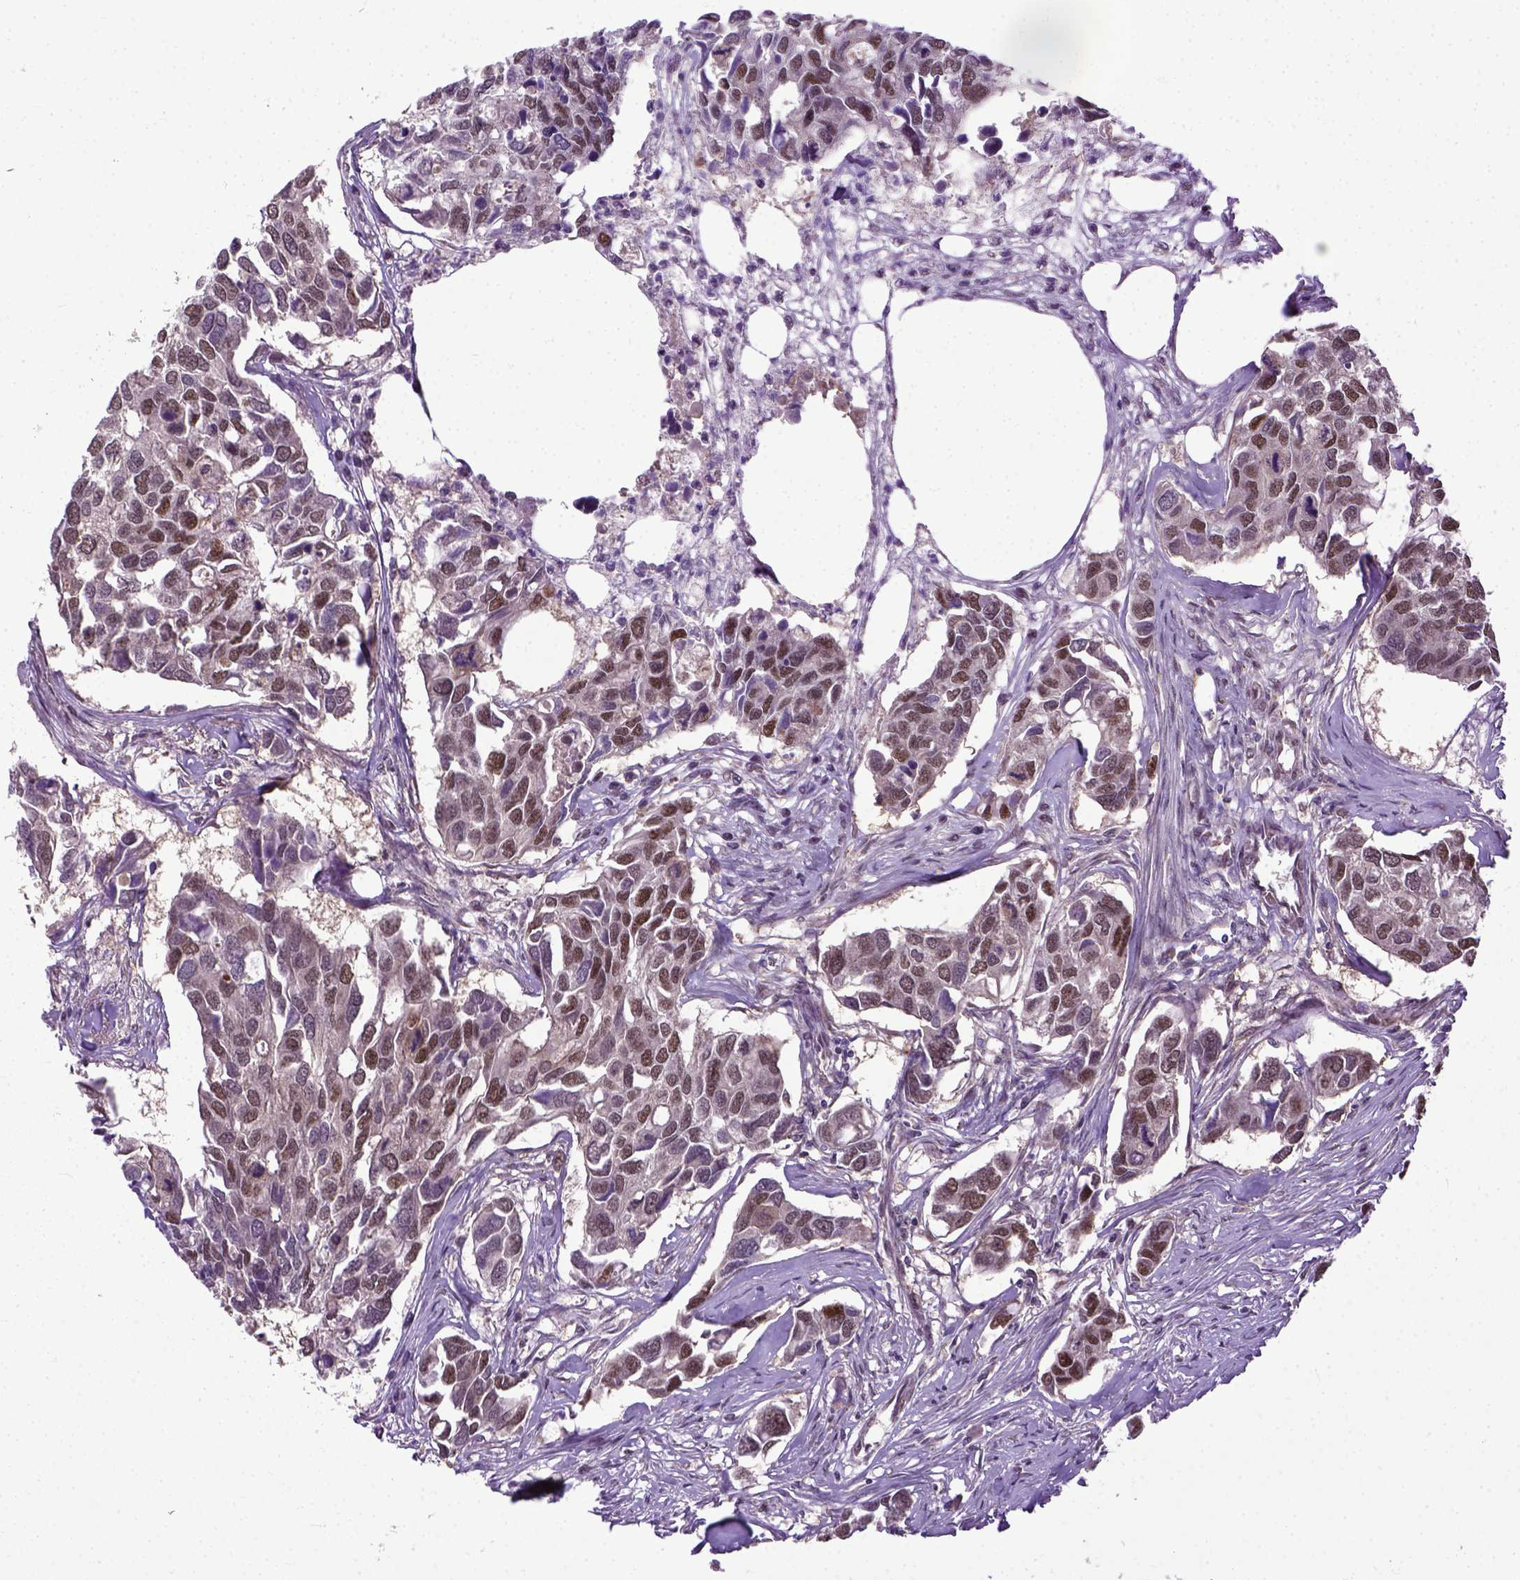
{"staining": {"intensity": "moderate", "quantity": ">75%", "location": "nuclear"}, "tissue": "breast cancer", "cell_type": "Tumor cells", "image_type": "cancer", "snomed": [{"axis": "morphology", "description": "Duct carcinoma"}, {"axis": "topography", "description": "Breast"}], "caption": "The image demonstrates a brown stain indicating the presence of a protein in the nuclear of tumor cells in breast cancer. The staining is performed using DAB brown chromogen to label protein expression. The nuclei are counter-stained blue using hematoxylin.", "gene": "UBA3", "patient": {"sex": "female", "age": 83}}